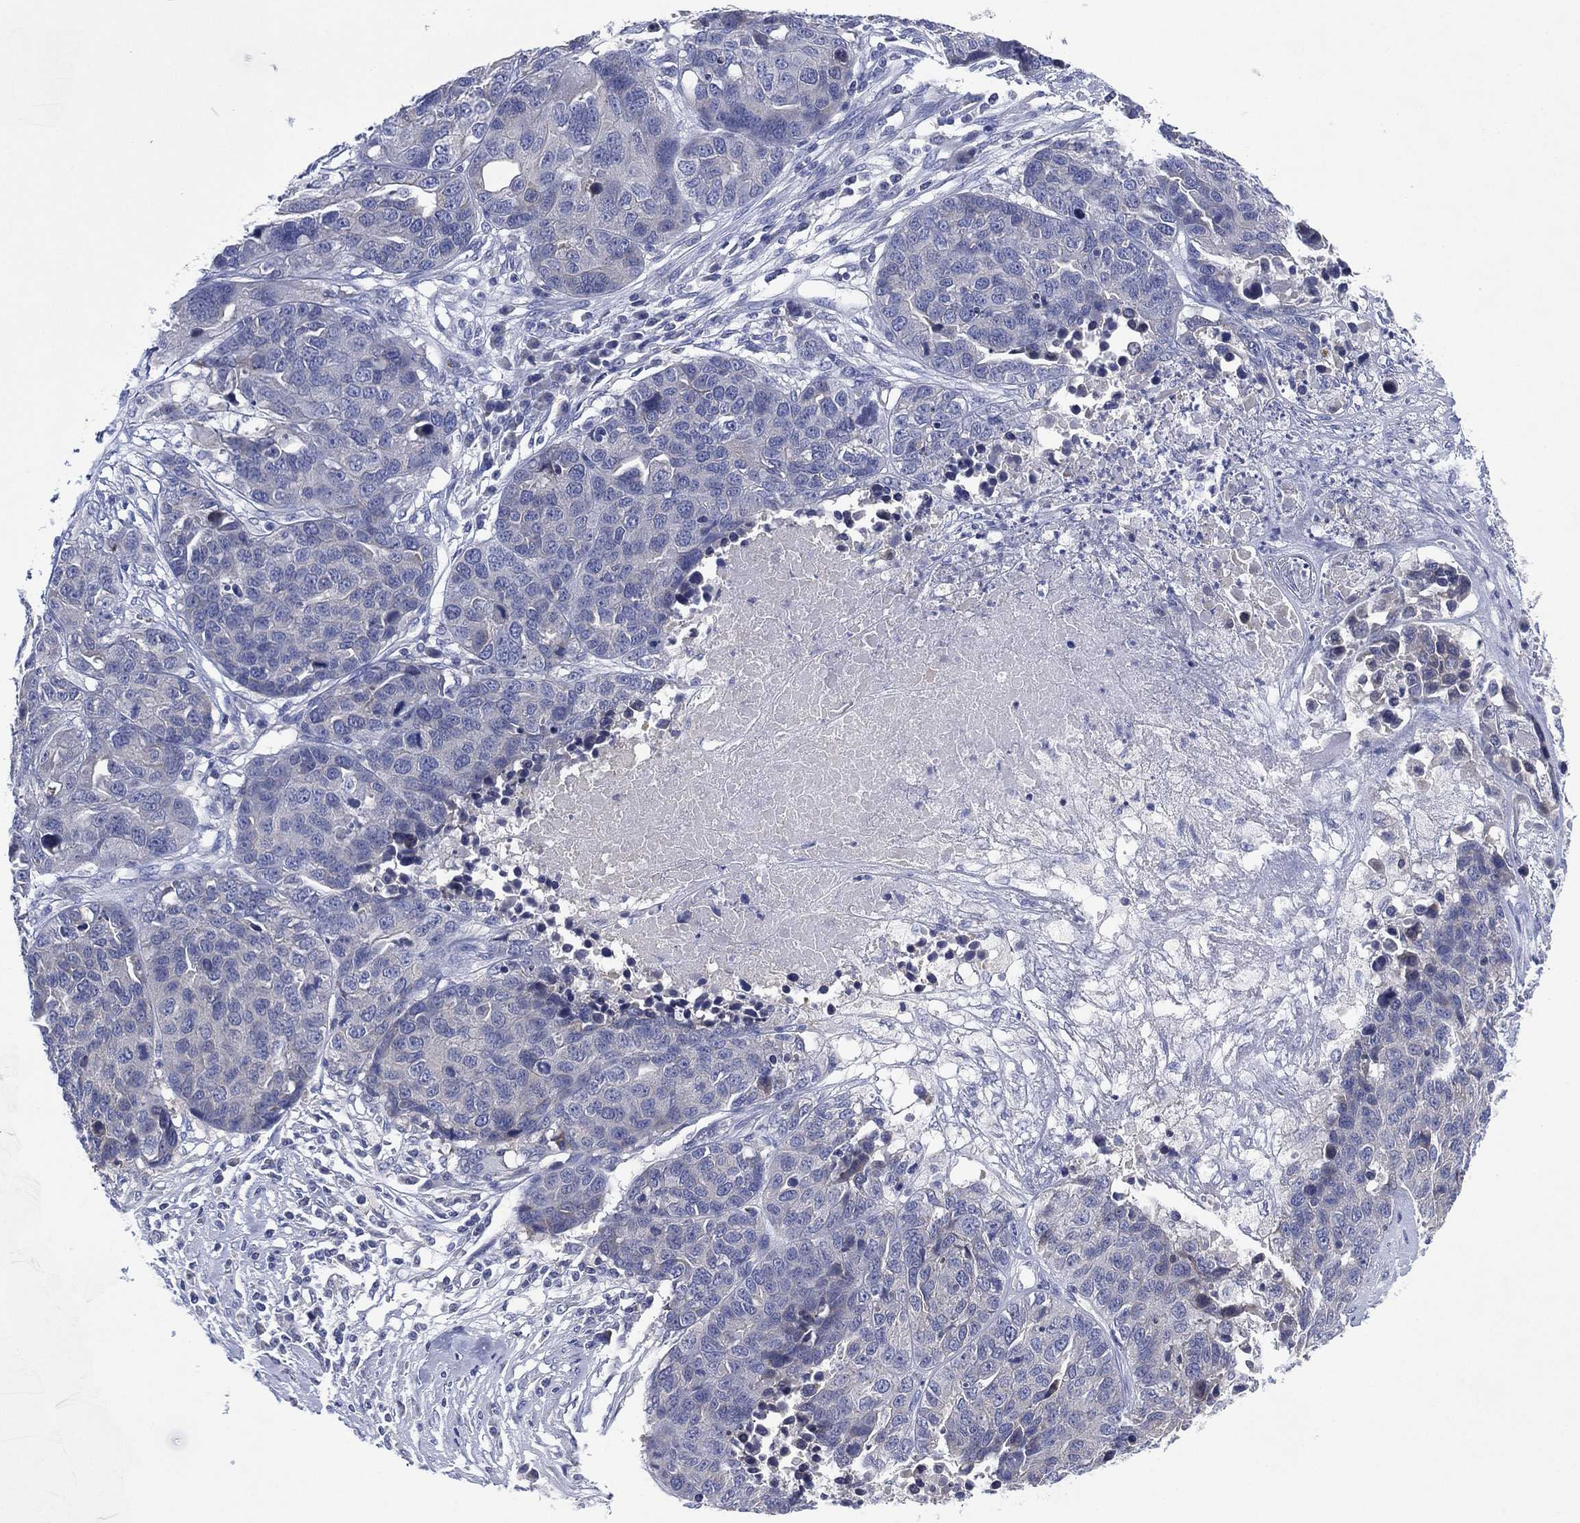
{"staining": {"intensity": "negative", "quantity": "none", "location": "none"}, "tissue": "ovarian cancer", "cell_type": "Tumor cells", "image_type": "cancer", "snomed": [{"axis": "morphology", "description": "Cystadenocarcinoma, serous, NOS"}, {"axis": "topography", "description": "Ovary"}], "caption": "DAB (3,3'-diaminobenzidine) immunohistochemical staining of human ovarian cancer demonstrates no significant positivity in tumor cells.", "gene": "CHRNA3", "patient": {"sex": "female", "age": 87}}